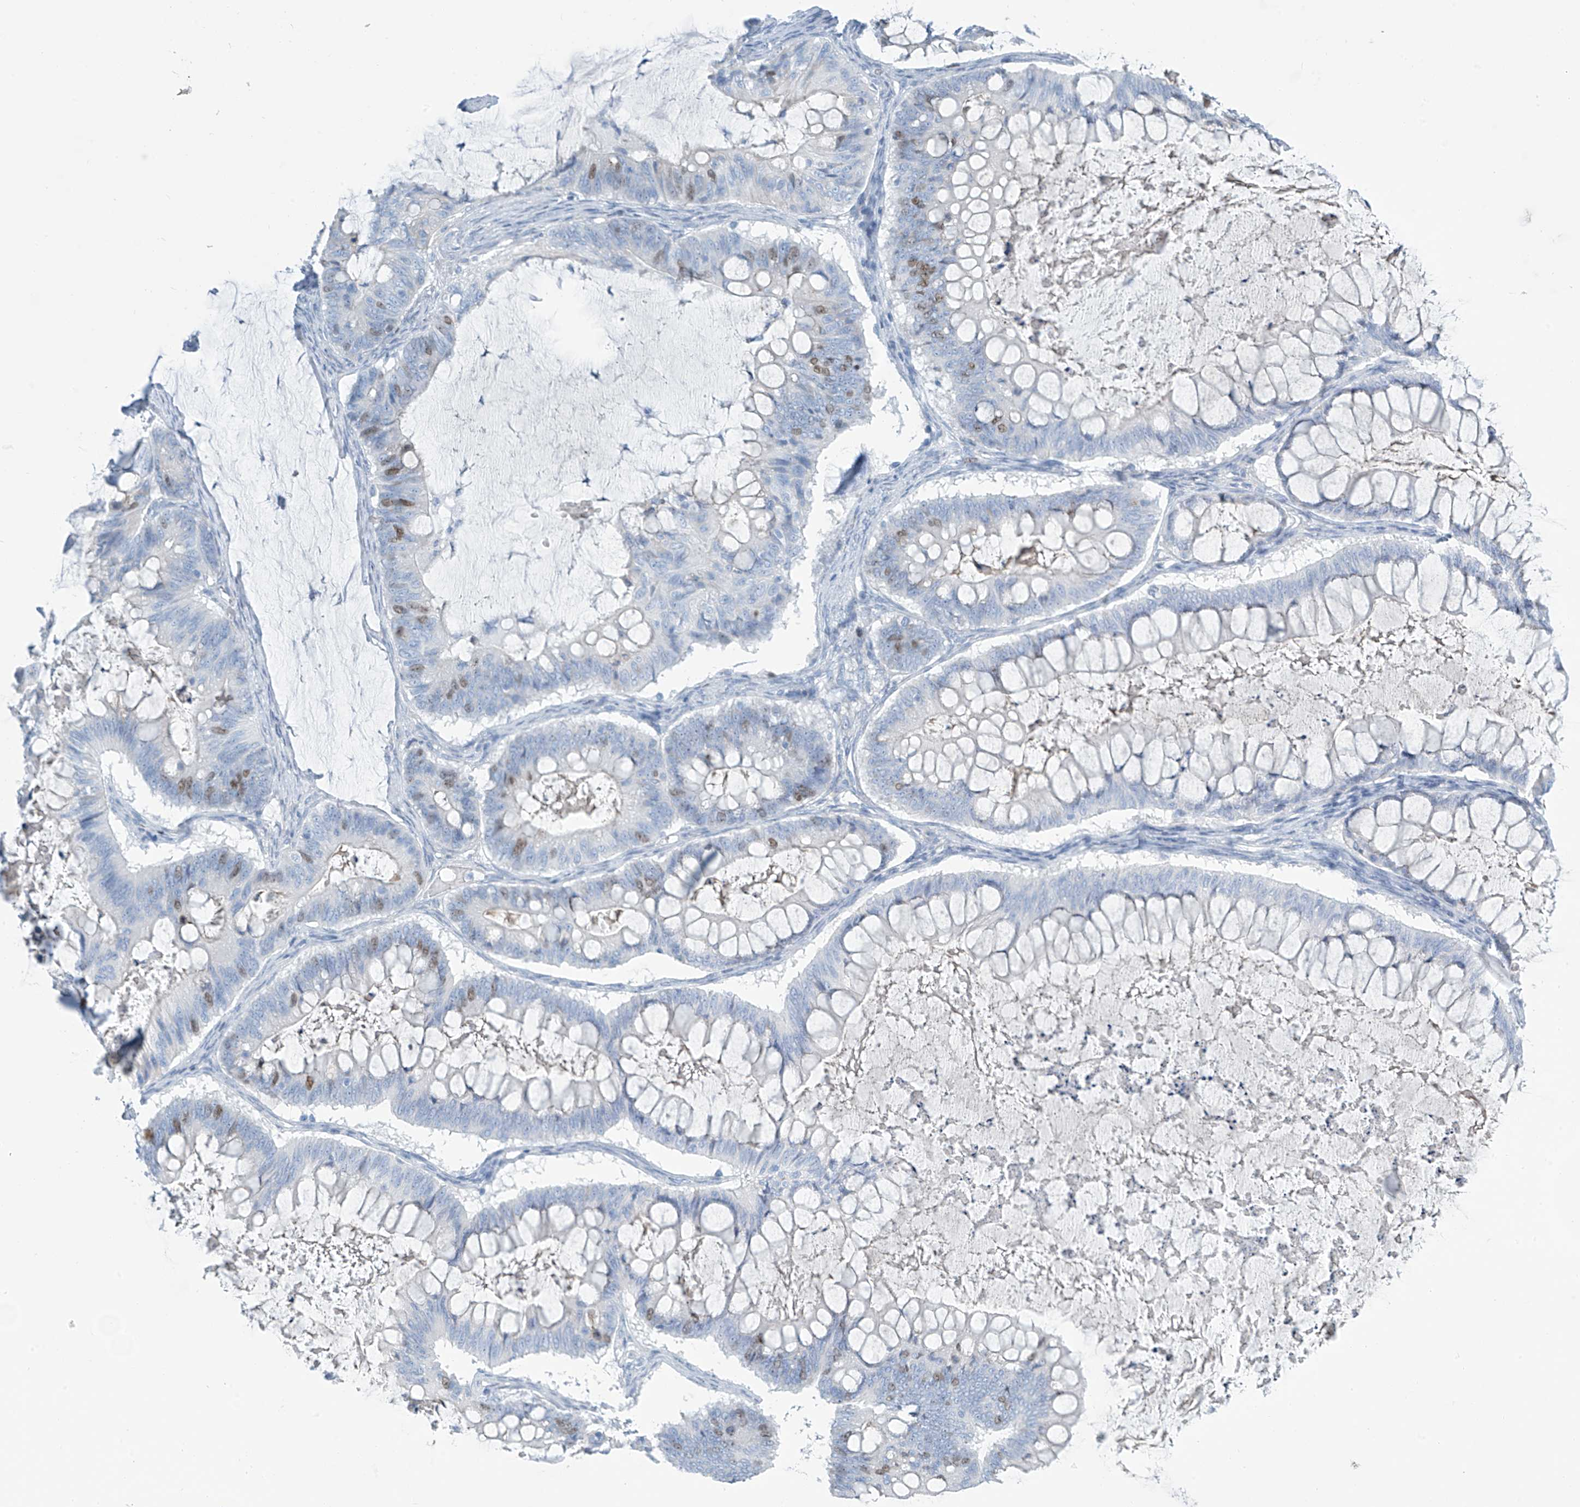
{"staining": {"intensity": "moderate", "quantity": "<25%", "location": "nuclear"}, "tissue": "ovarian cancer", "cell_type": "Tumor cells", "image_type": "cancer", "snomed": [{"axis": "morphology", "description": "Cystadenocarcinoma, mucinous, NOS"}, {"axis": "topography", "description": "Ovary"}], "caption": "Tumor cells display moderate nuclear expression in approximately <25% of cells in mucinous cystadenocarcinoma (ovarian). (Brightfield microscopy of DAB IHC at high magnification).", "gene": "SGO2", "patient": {"sex": "female", "age": 61}}